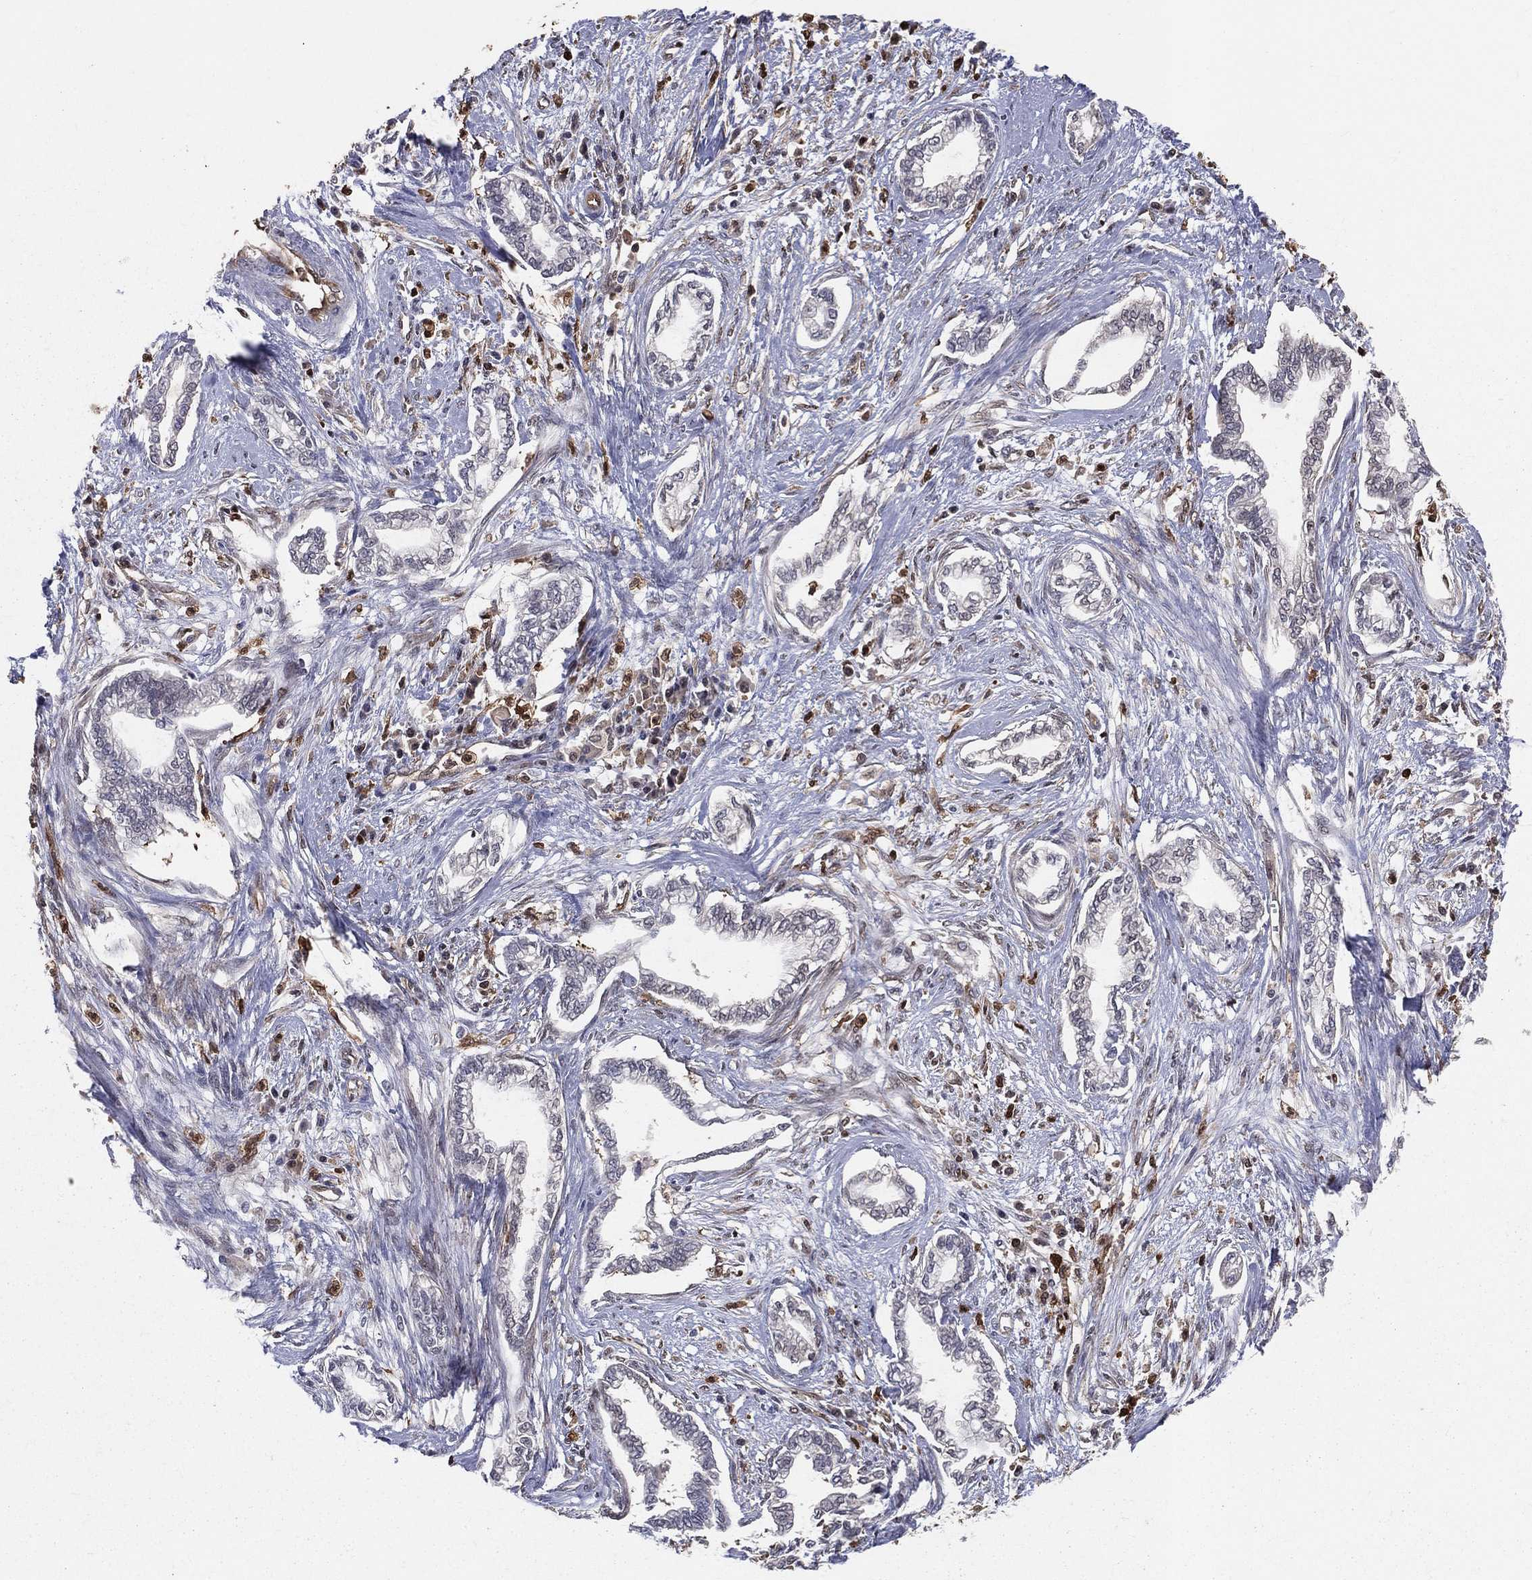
{"staining": {"intensity": "negative", "quantity": "none", "location": "none"}, "tissue": "cervical cancer", "cell_type": "Tumor cells", "image_type": "cancer", "snomed": [{"axis": "morphology", "description": "Adenocarcinoma, NOS"}, {"axis": "topography", "description": "Cervix"}], "caption": "Human cervical adenocarcinoma stained for a protein using immunohistochemistry (IHC) demonstrates no expression in tumor cells.", "gene": "ENO1", "patient": {"sex": "female", "age": 62}}